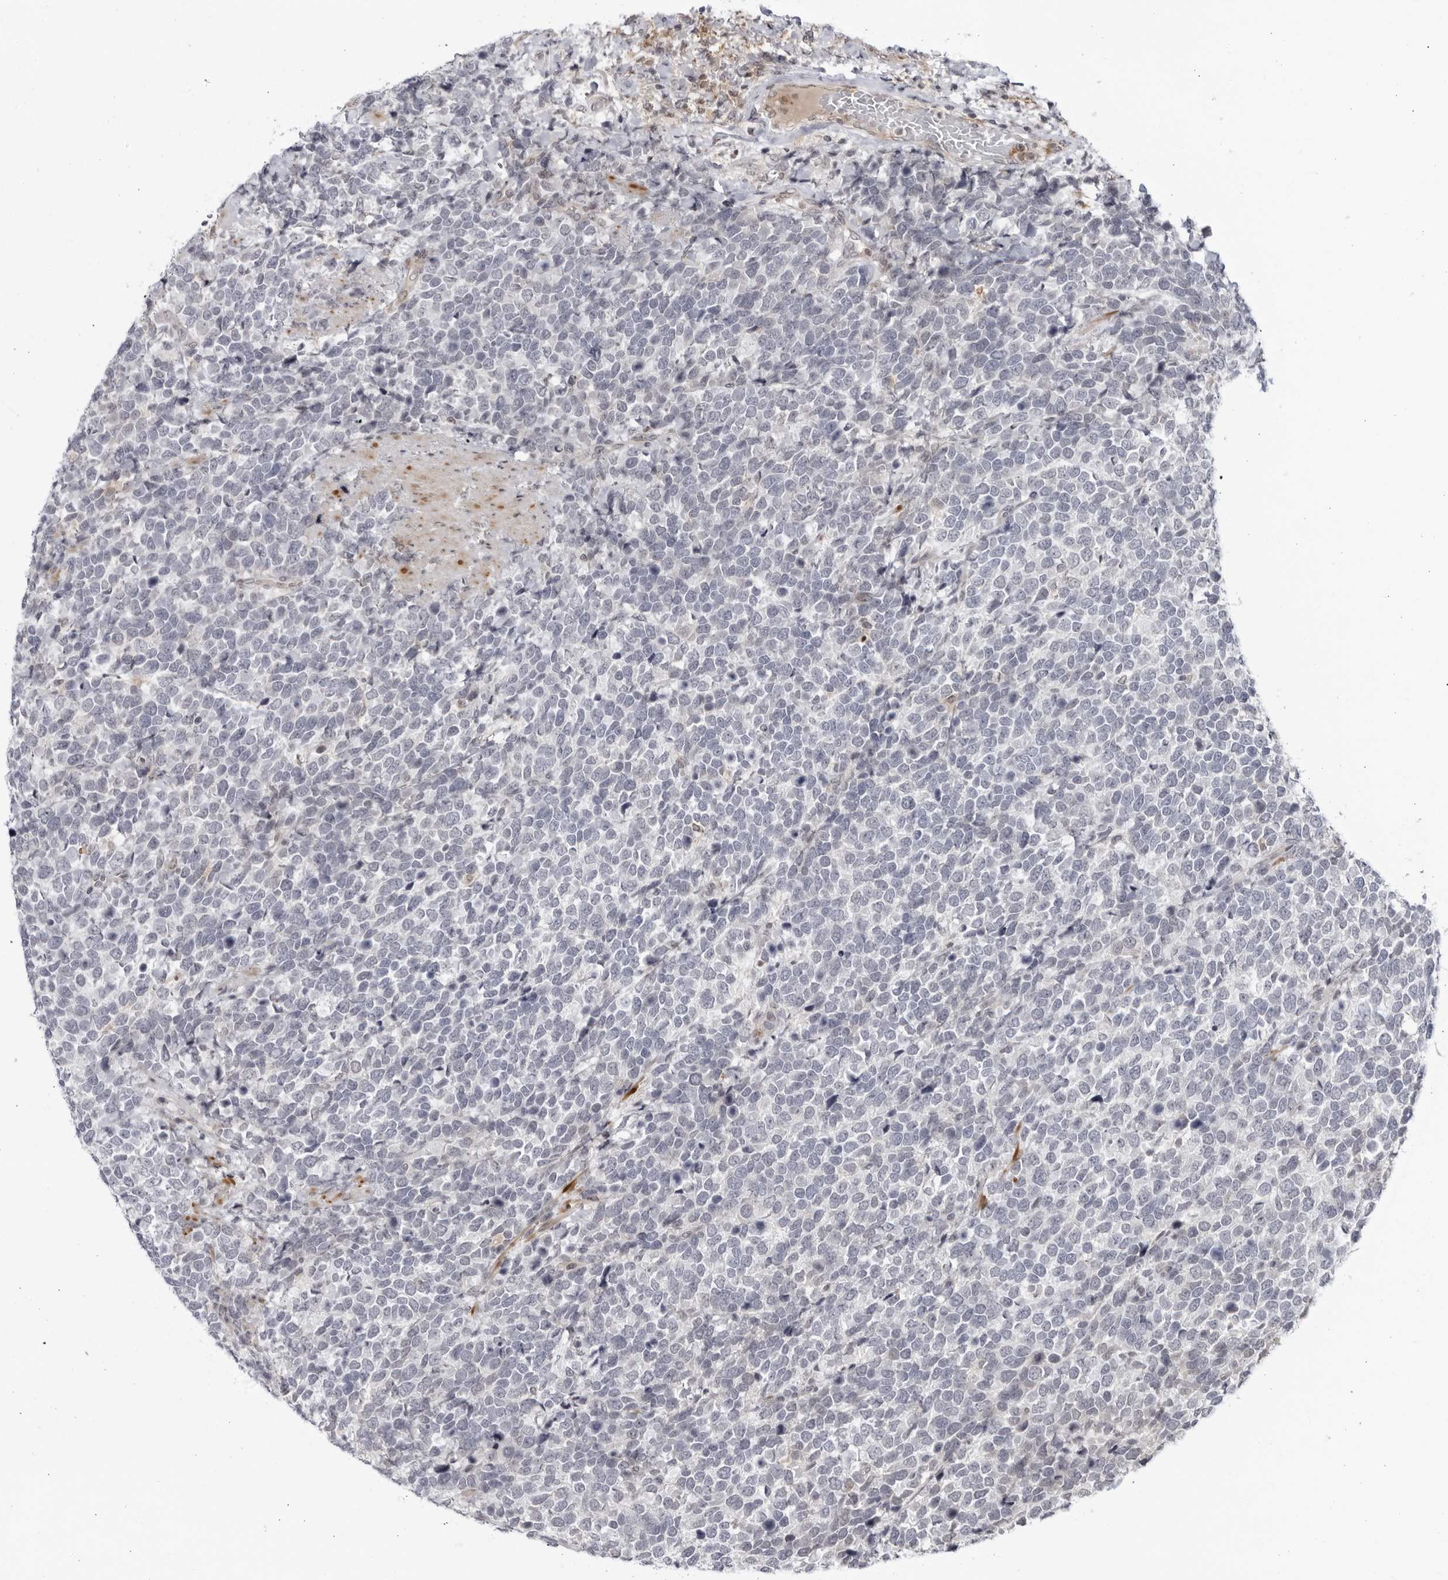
{"staining": {"intensity": "negative", "quantity": "none", "location": "none"}, "tissue": "urothelial cancer", "cell_type": "Tumor cells", "image_type": "cancer", "snomed": [{"axis": "morphology", "description": "Urothelial carcinoma, High grade"}, {"axis": "topography", "description": "Urinary bladder"}], "caption": "This micrograph is of urothelial carcinoma (high-grade) stained with IHC to label a protein in brown with the nuclei are counter-stained blue. There is no positivity in tumor cells. The staining was performed using DAB (3,3'-diaminobenzidine) to visualize the protein expression in brown, while the nuclei were stained in blue with hematoxylin (Magnification: 20x).", "gene": "DTL", "patient": {"sex": "female", "age": 82}}